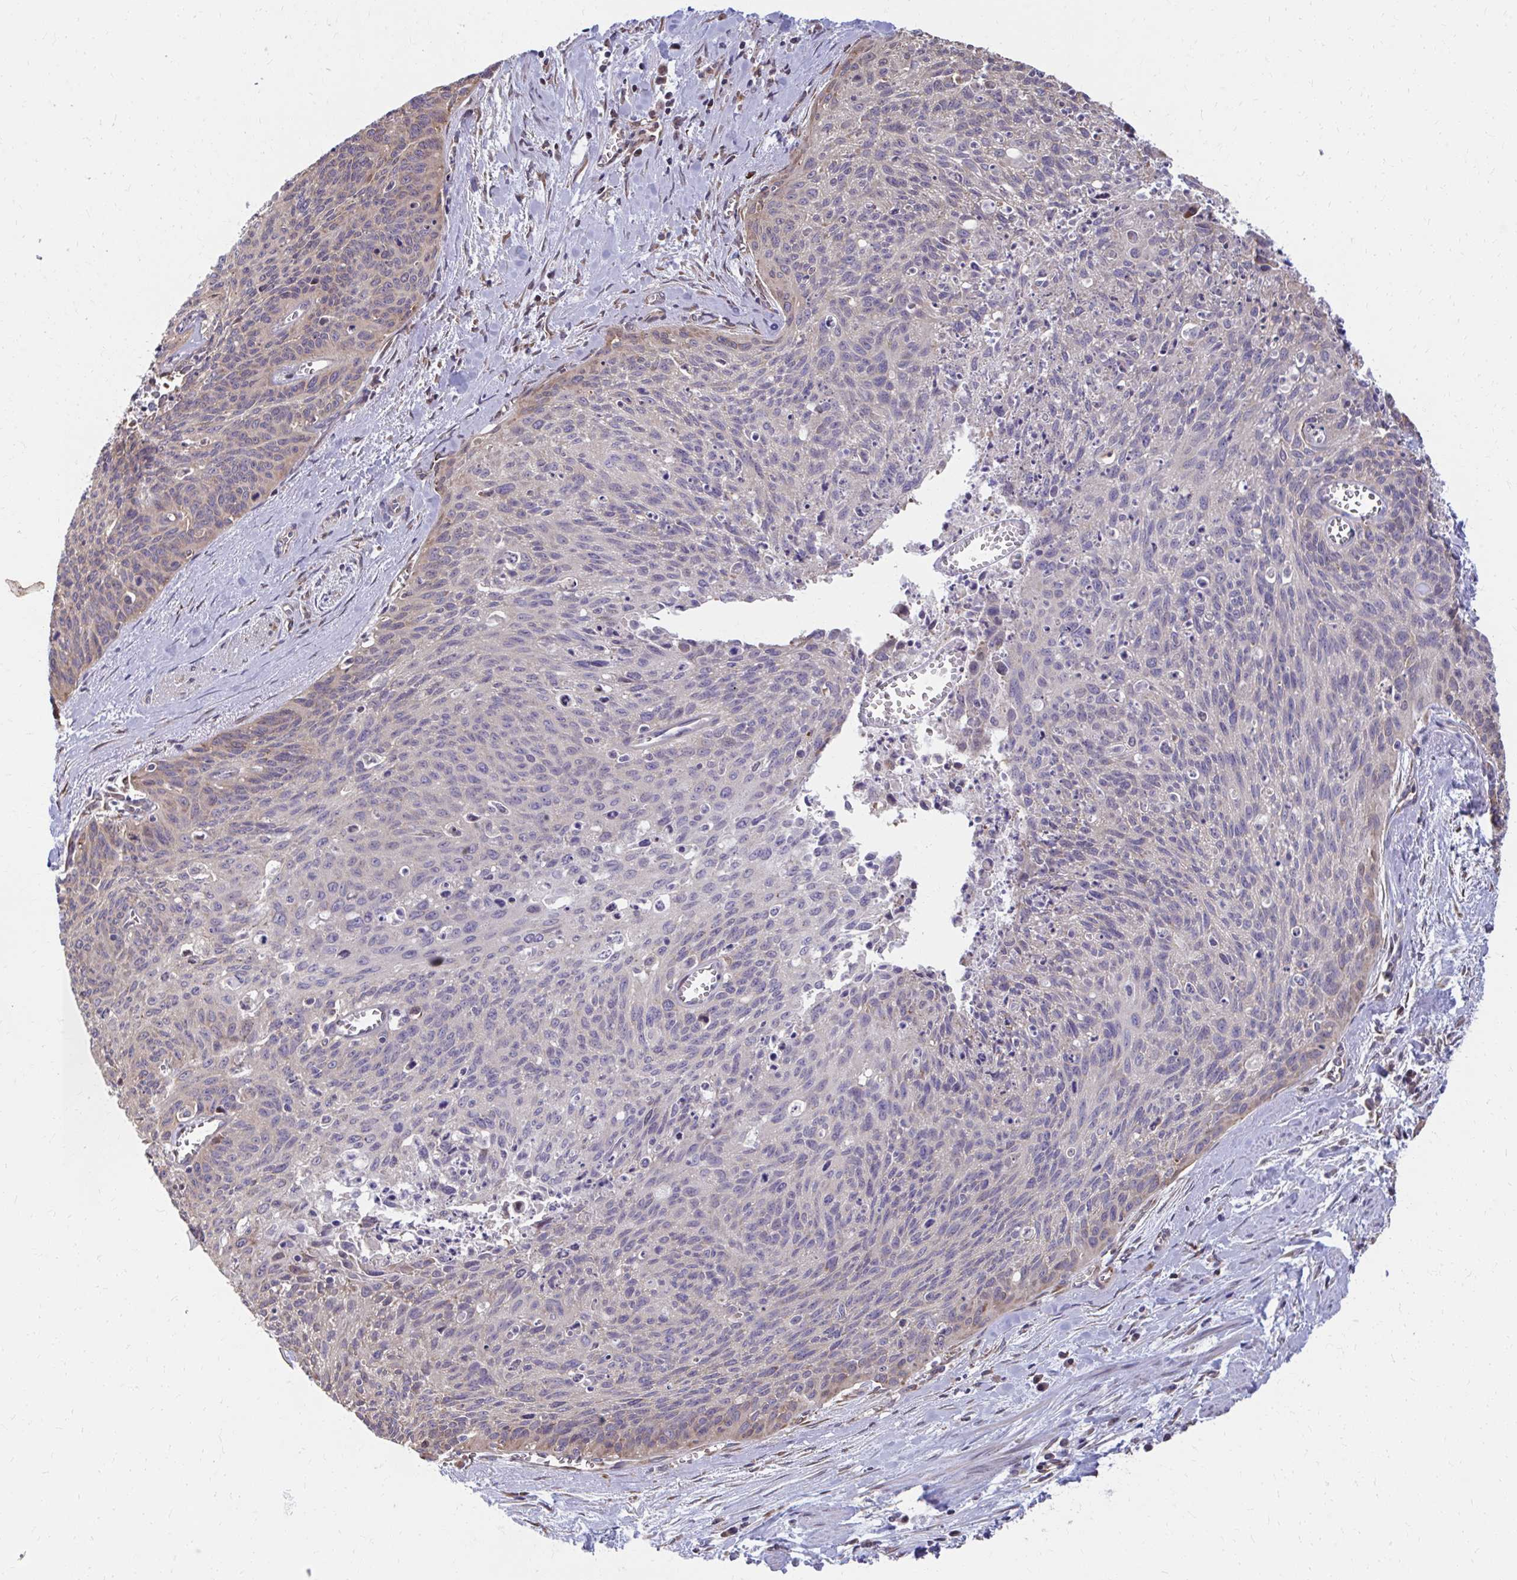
{"staining": {"intensity": "weak", "quantity": "25%-75%", "location": "cytoplasmic/membranous"}, "tissue": "cervical cancer", "cell_type": "Tumor cells", "image_type": "cancer", "snomed": [{"axis": "morphology", "description": "Squamous cell carcinoma, NOS"}, {"axis": "topography", "description": "Cervix"}], "caption": "Protein analysis of cervical squamous cell carcinoma tissue shows weak cytoplasmic/membranous staining in about 25%-75% of tumor cells. (Stains: DAB in brown, nuclei in blue, Microscopy: brightfield microscopy at high magnification).", "gene": "ZNF778", "patient": {"sex": "female", "age": 55}}